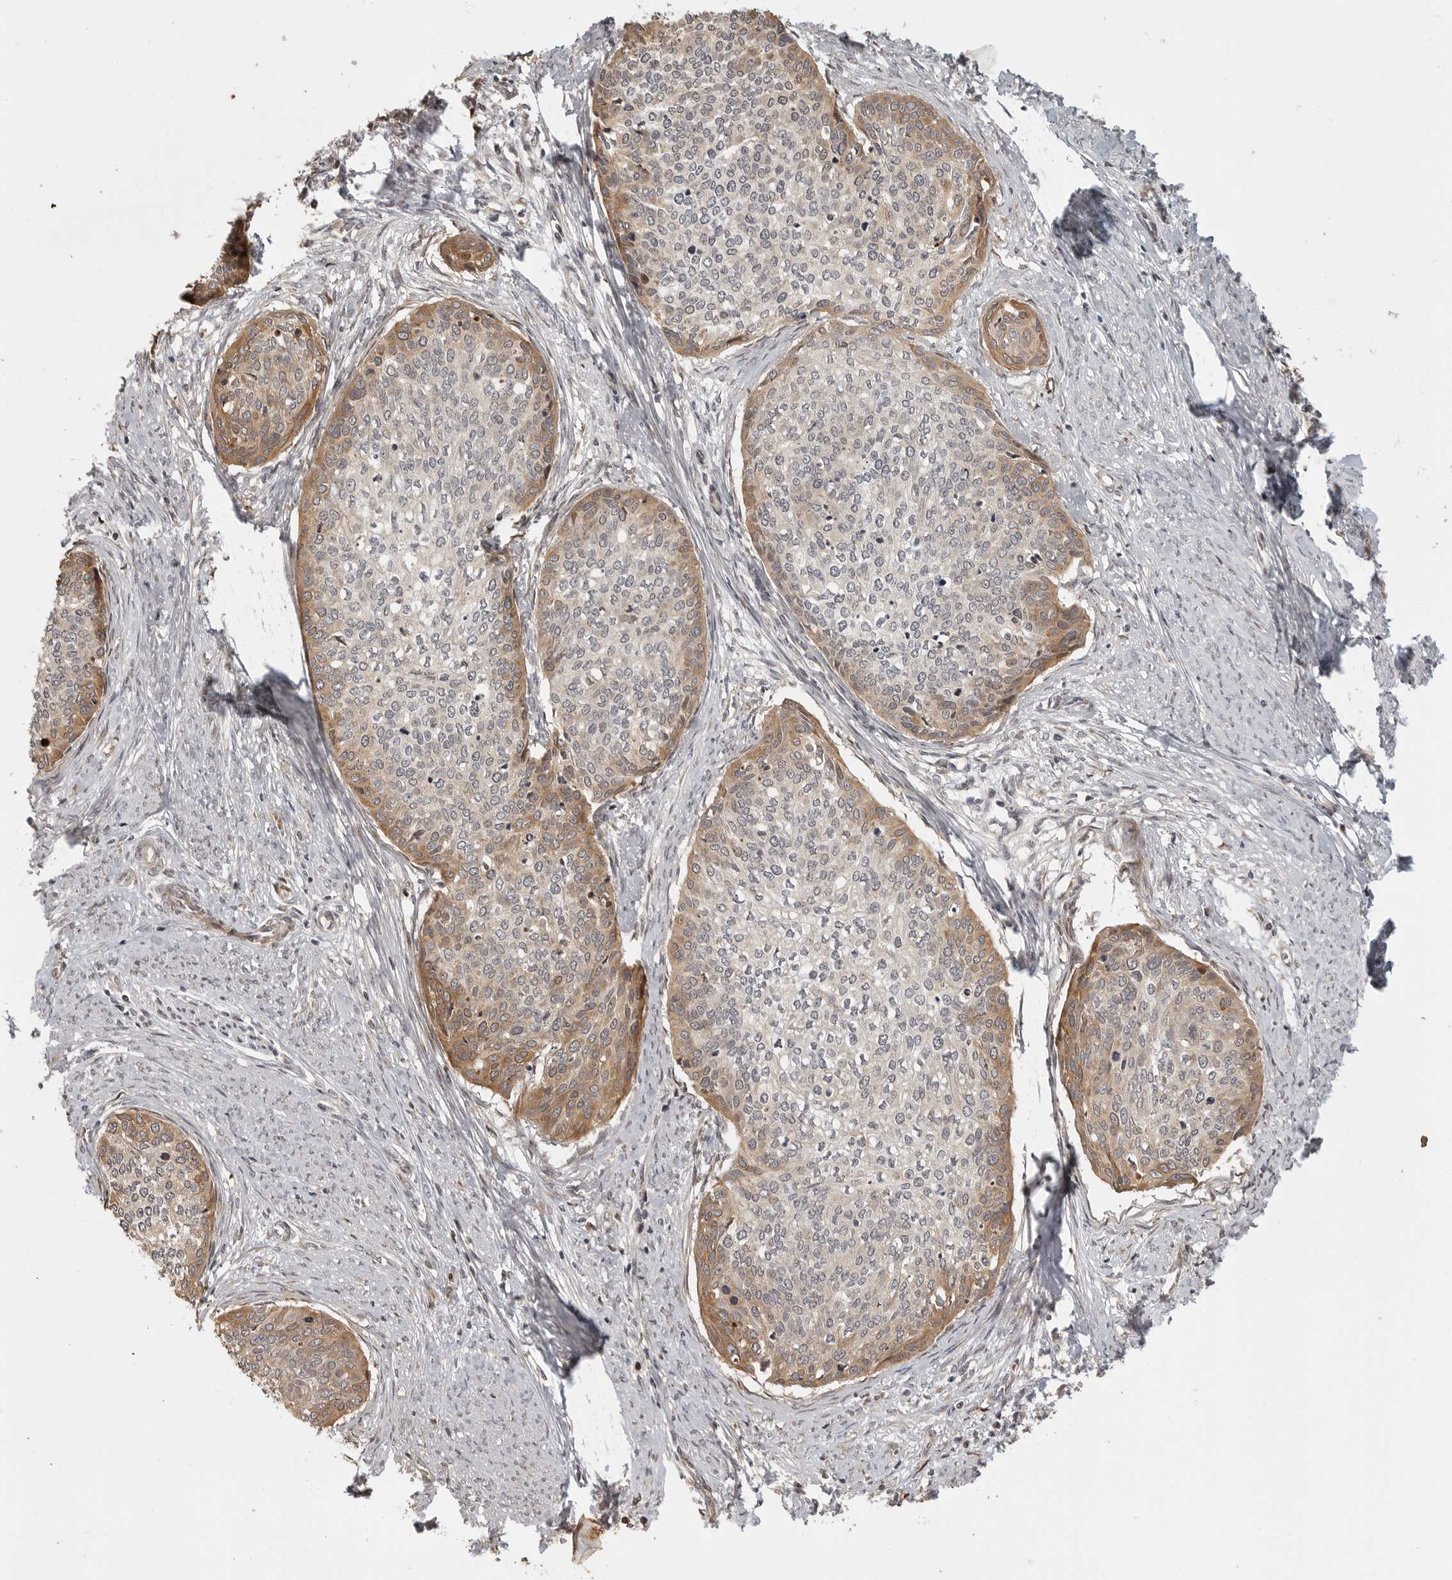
{"staining": {"intensity": "moderate", "quantity": "<25%", "location": "cytoplasmic/membranous"}, "tissue": "cervical cancer", "cell_type": "Tumor cells", "image_type": "cancer", "snomed": [{"axis": "morphology", "description": "Squamous cell carcinoma, NOS"}, {"axis": "topography", "description": "Cervix"}], "caption": "A high-resolution photomicrograph shows immunohistochemistry staining of cervical squamous cell carcinoma, which demonstrates moderate cytoplasmic/membranous positivity in about <25% of tumor cells.", "gene": "IDO1", "patient": {"sex": "female", "age": 37}}